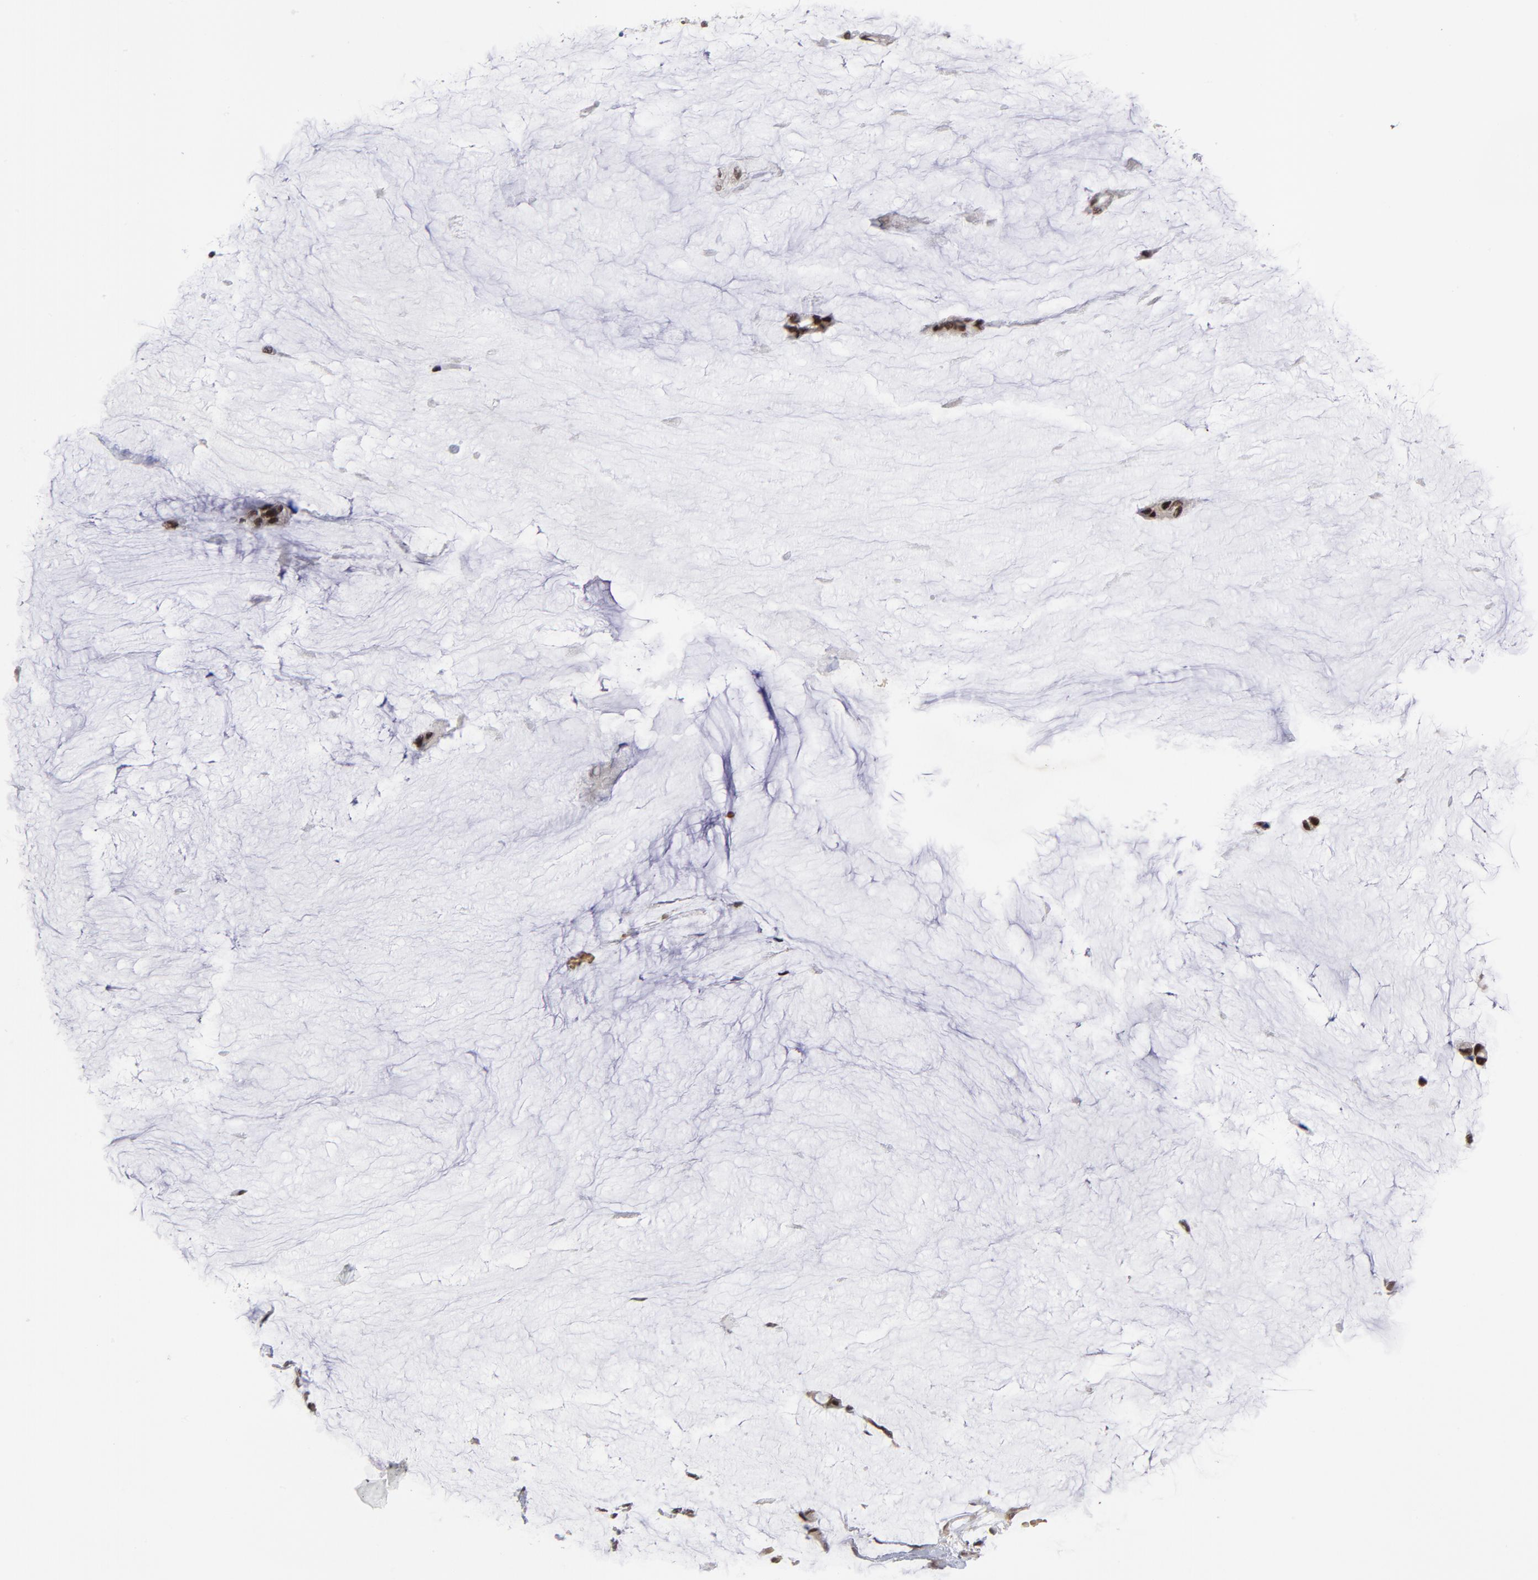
{"staining": {"intensity": "strong", "quantity": ">75%", "location": "nuclear"}, "tissue": "ovarian cancer", "cell_type": "Tumor cells", "image_type": "cancer", "snomed": [{"axis": "morphology", "description": "Cystadenocarcinoma, mucinous, NOS"}, {"axis": "topography", "description": "Ovary"}], "caption": "Ovarian mucinous cystadenocarcinoma stained with a brown dye exhibits strong nuclear positive expression in approximately >75% of tumor cells.", "gene": "CTCF", "patient": {"sex": "female", "age": 39}}